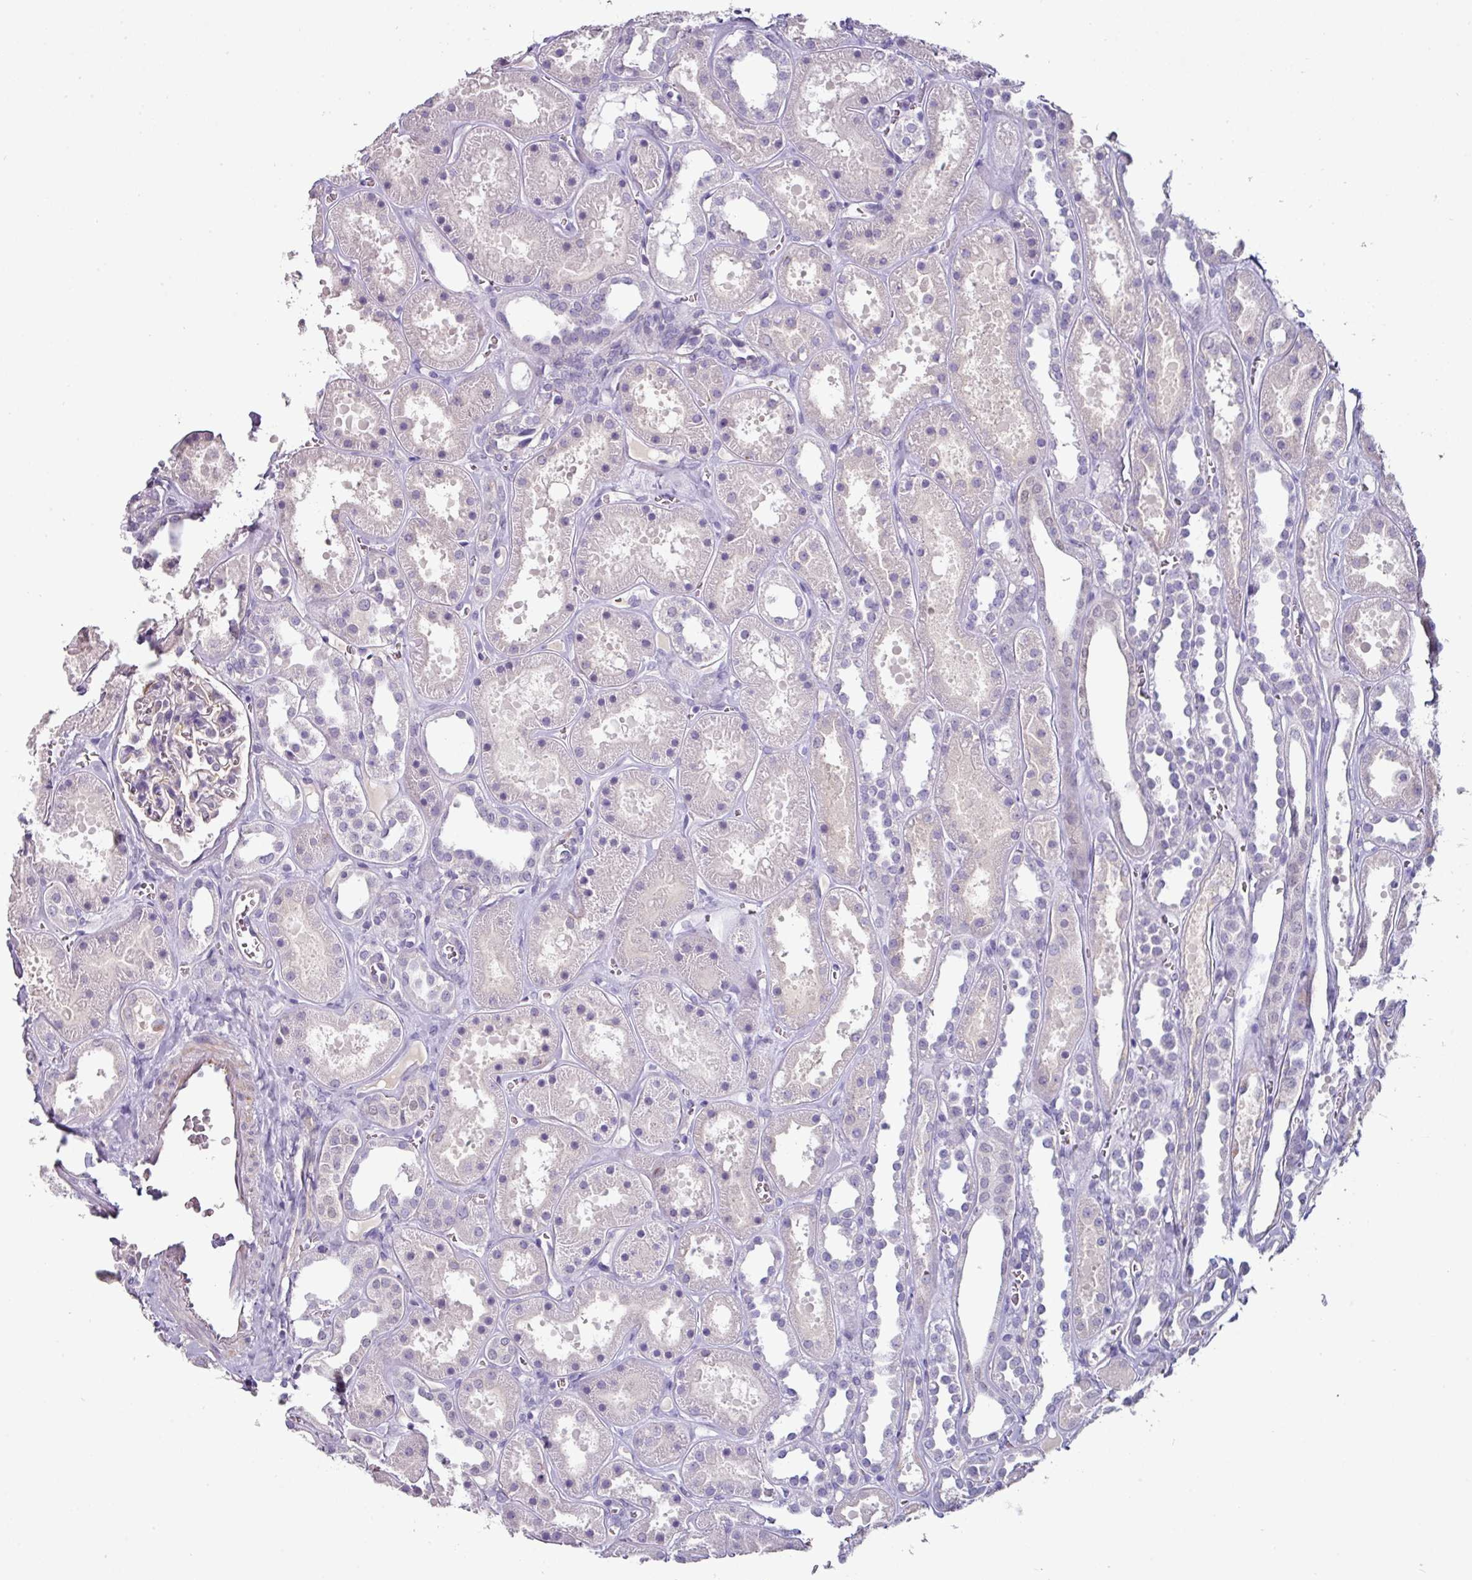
{"staining": {"intensity": "negative", "quantity": "none", "location": "none"}, "tissue": "kidney", "cell_type": "Cells in glomeruli", "image_type": "normal", "snomed": [{"axis": "morphology", "description": "Normal tissue, NOS"}, {"axis": "topography", "description": "Kidney"}], "caption": "The IHC micrograph has no significant positivity in cells in glomeruli of kidney. The staining was performed using DAB (3,3'-diaminobenzidine) to visualize the protein expression in brown, while the nuclei were stained in blue with hematoxylin (Magnification: 20x).", "gene": "EYA3", "patient": {"sex": "female", "age": 41}}